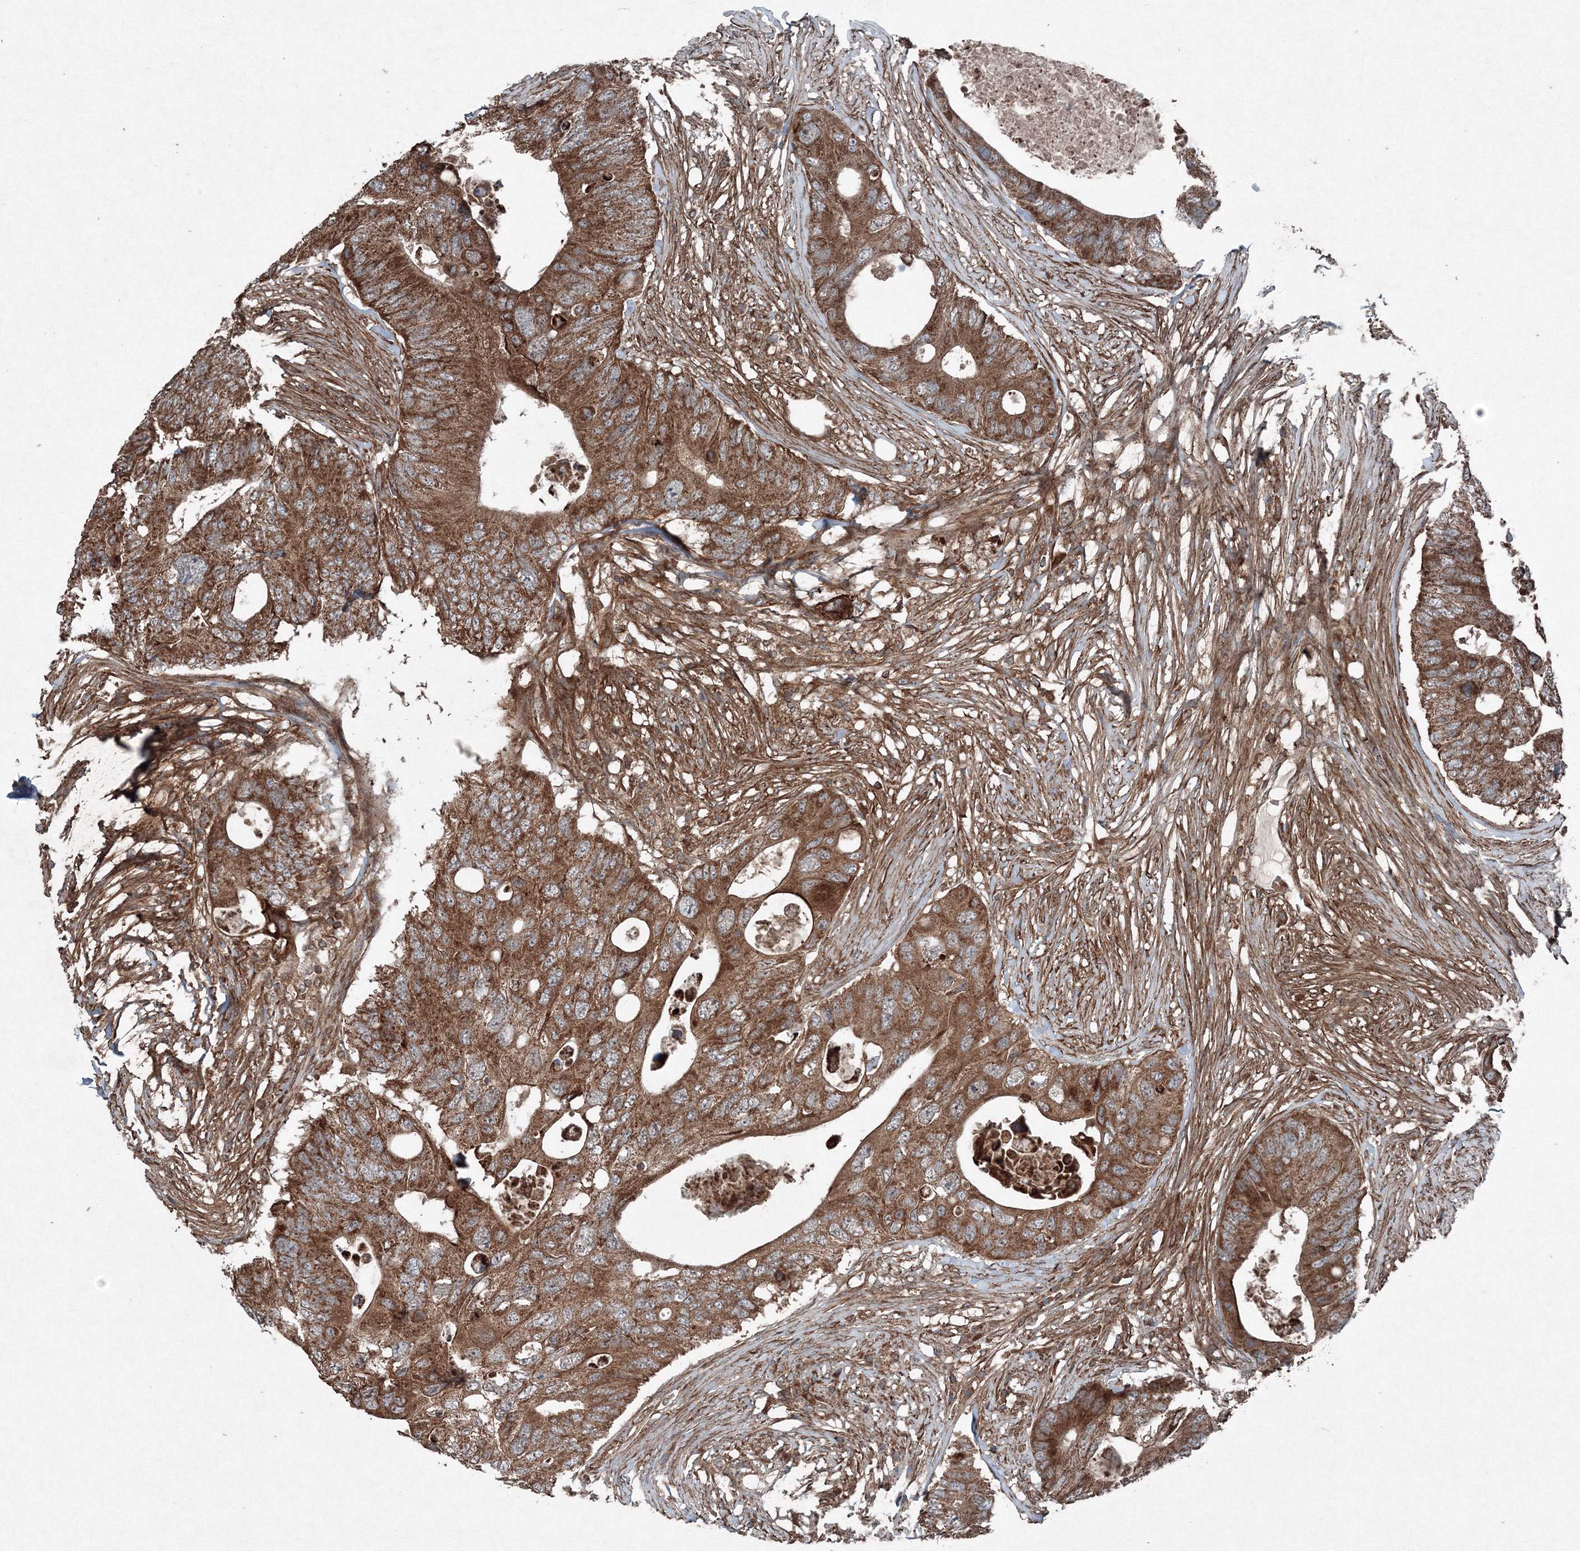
{"staining": {"intensity": "strong", "quantity": ">75%", "location": "cytoplasmic/membranous"}, "tissue": "colorectal cancer", "cell_type": "Tumor cells", "image_type": "cancer", "snomed": [{"axis": "morphology", "description": "Adenocarcinoma, NOS"}, {"axis": "topography", "description": "Colon"}], "caption": "Brown immunohistochemical staining in adenocarcinoma (colorectal) reveals strong cytoplasmic/membranous expression in approximately >75% of tumor cells. (Brightfield microscopy of DAB IHC at high magnification).", "gene": "COPS7B", "patient": {"sex": "male", "age": 71}}